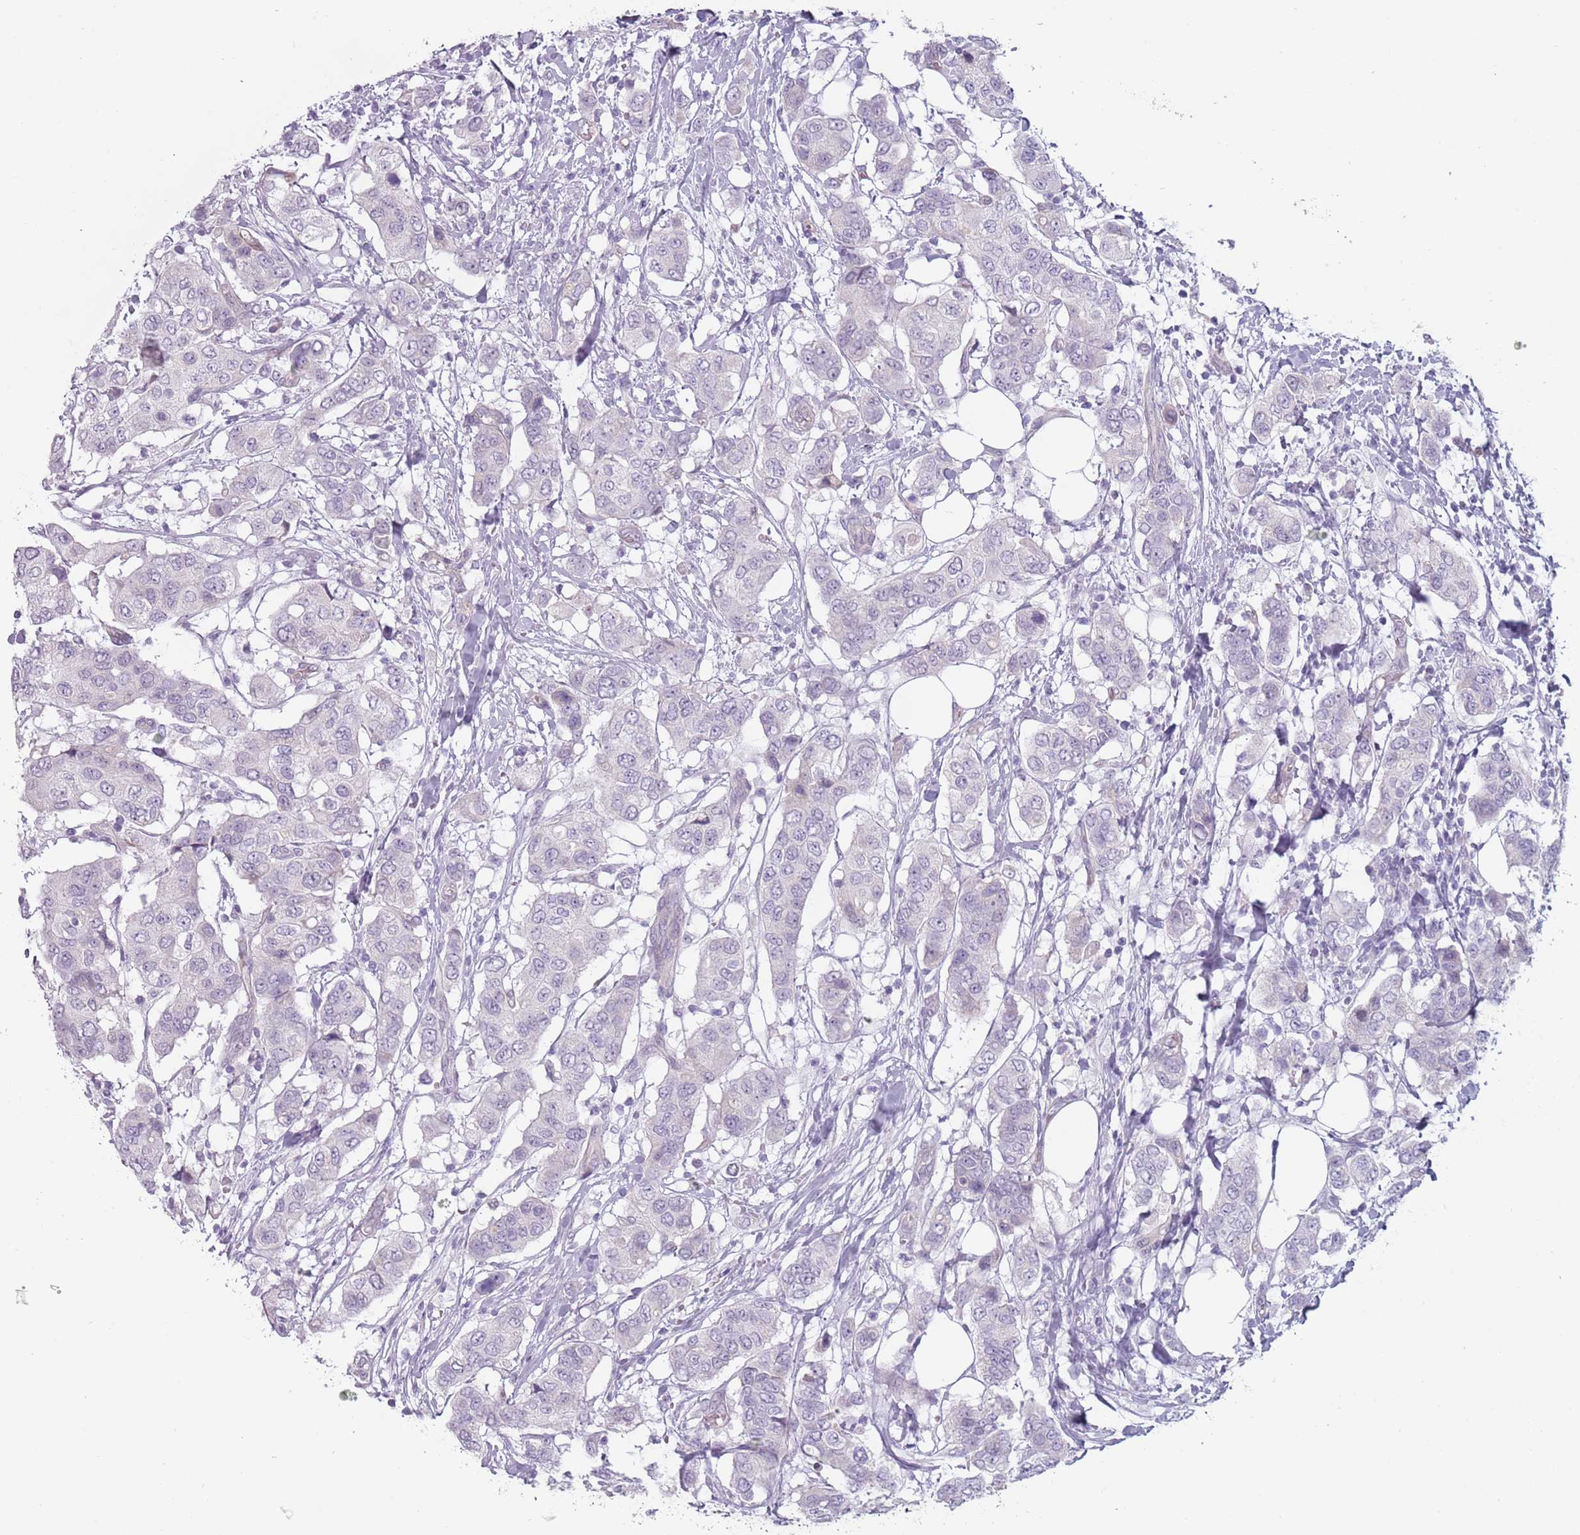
{"staining": {"intensity": "negative", "quantity": "none", "location": "none"}, "tissue": "breast cancer", "cell_type": "Tumor cells", "image_type": "cancer", "snomed": [{"axis": "morphology", "description": "Lobular carcinoma"}, {"axis": "topography", "description": "Breast"}], "caption": "Immunohistochemistry (IHC) micrograph of neoplastic tissue: human lobular carcinoma (breast) stained with DAB displays no significant protein positivity in tumor cells. (Stains: DAB (3,3'-diaminobenzidine) IHC with hematoxylin counter stain, Microscopy: brightfield microscopy at high magnification).", "gene": "RFX2", "patient": {"sex": "female", "age": 51}}